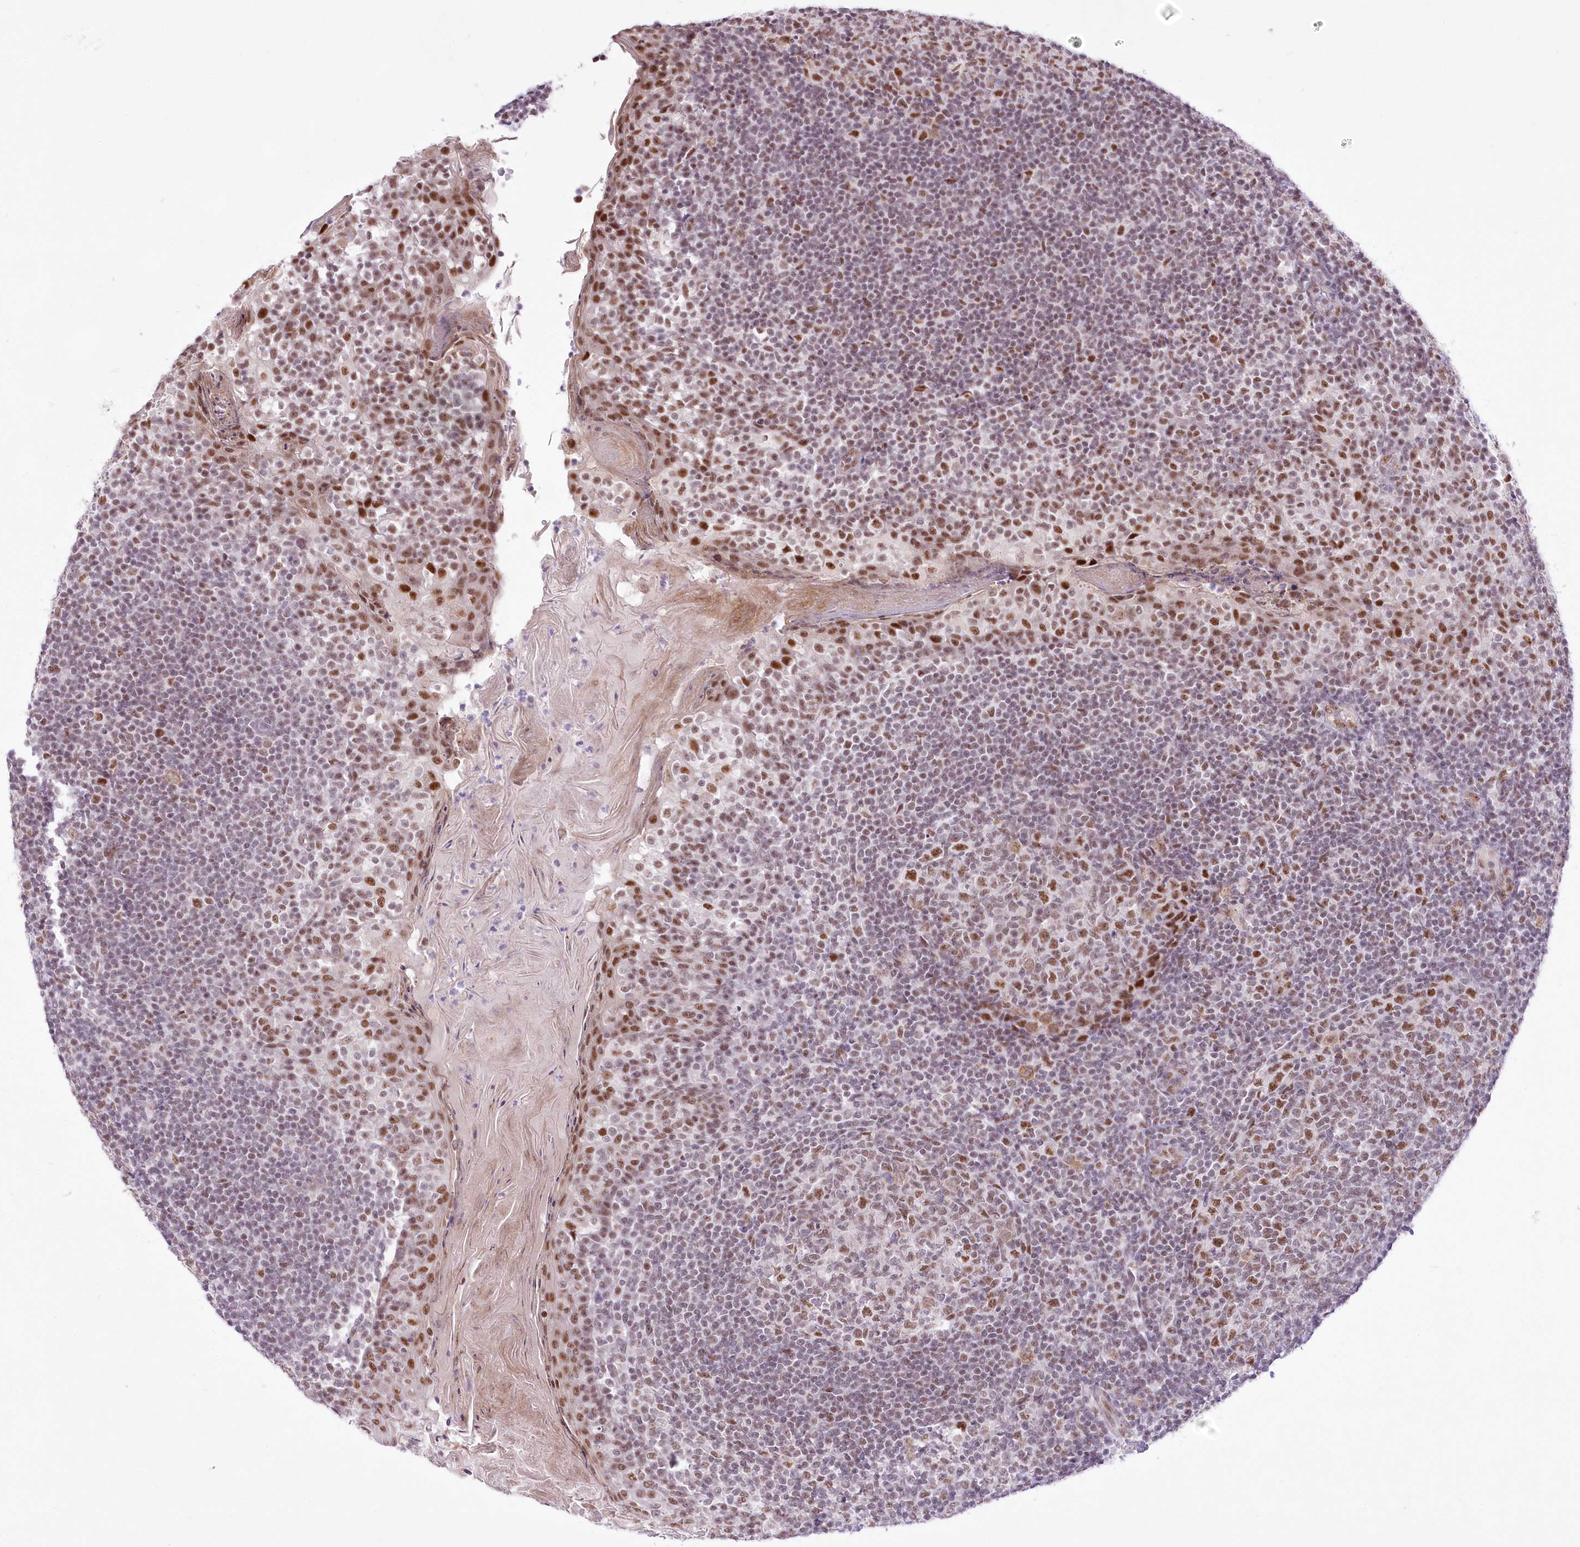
{"staining": {"intensity": "moderate", "quantity": ">75%", "location": "nuclear"}, "tissue": "tonsil", "cell_type": "Germinal center cells", "image_type": "normal", "snomed": [{"axis": "morphology", "description": "Normal tissue, NOS"}, {"axis": "topography", "description": "Tonsil"}], "caption": "A micrograph of tonsil stained for a protein shows moderate nuclear brown staining in germinal center cells. Nuclei are stained in blue.", "gene": "NSUN2", "patient": {"sex": "female", "age": 19}}